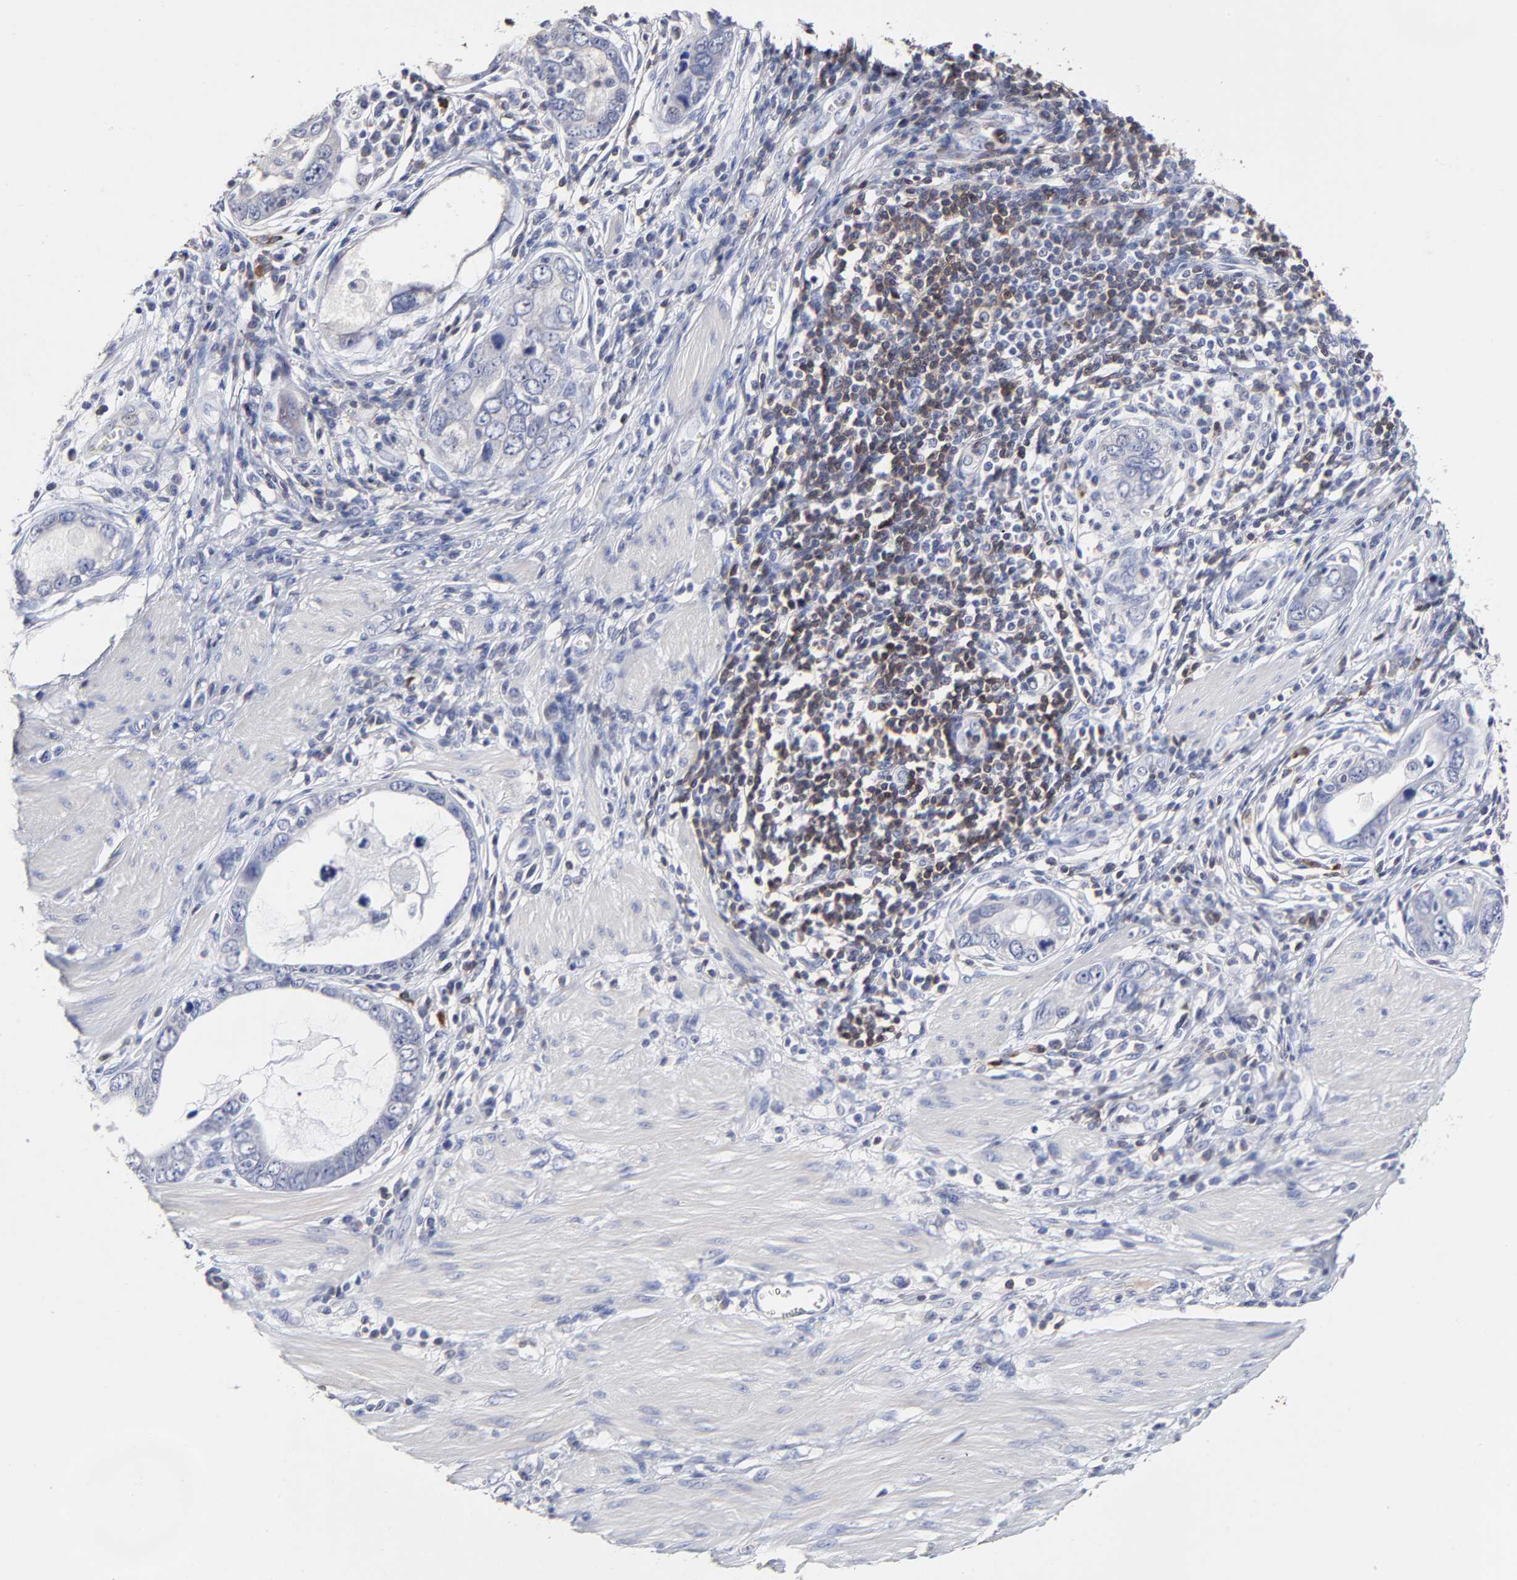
{"staining": {"intensity": "negative", "quantity": "none", "location": "none"}, "tissue": "stomach cancer", "cell_type": "Tumor cells", "image_type": "cancer", "snomed": [{"axis": "morphology", "description": "Adenocarcinoma, NOS"}, {"axis": "topography", "description": "Stomach, lower"}], "caption": "This is an immunohistochemistry (IHC) image of human stomach cancer (adenocarcinoma). There is no staining in tumor cells.", "gene": "TRAT1", "patient": {"sex": "female", "age": 93}}